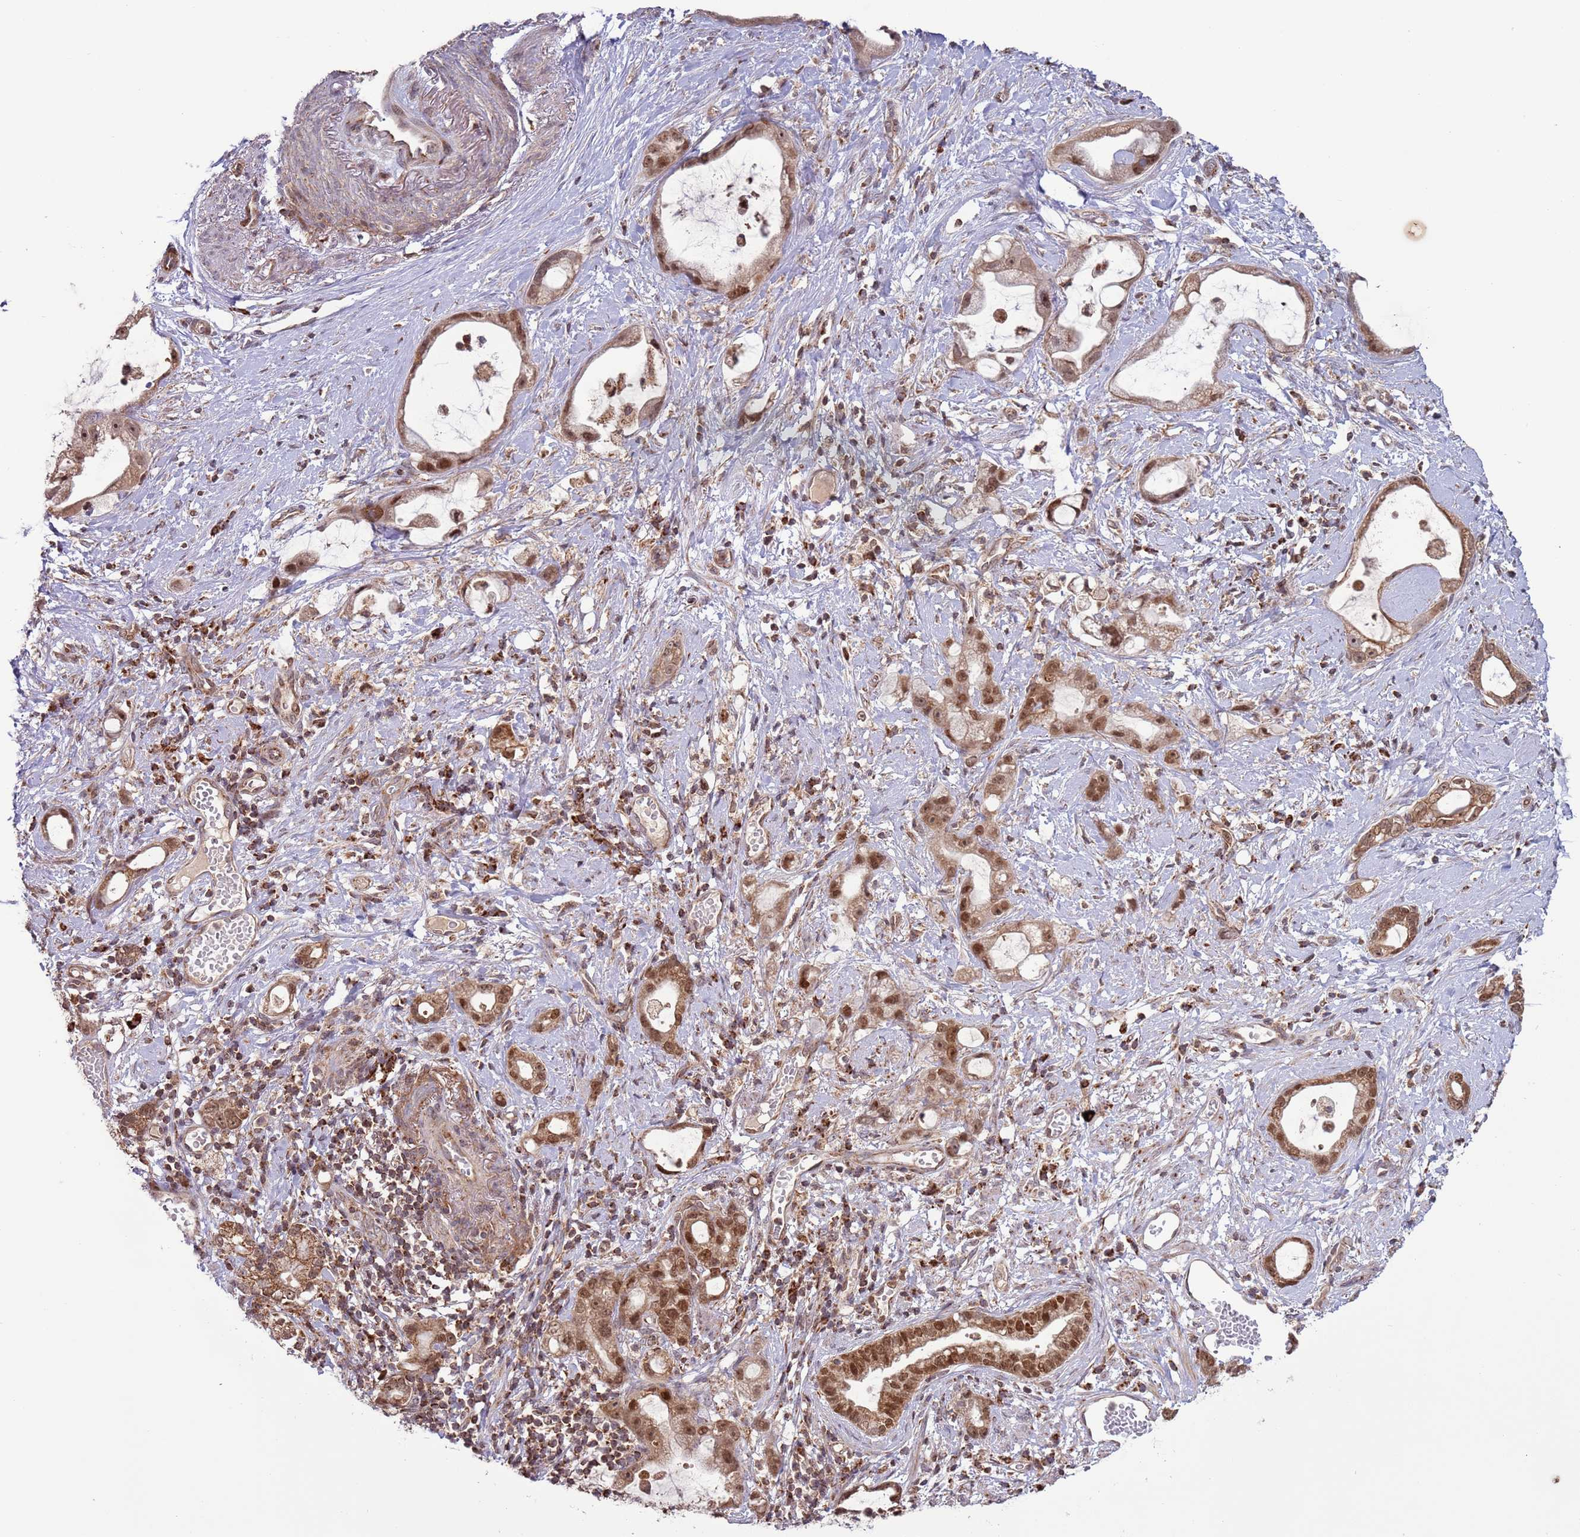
{"staining": {"intensity": "moderate", "quantity": ">75%", "location": "cytoplasmic/membranous,nuclear"}, "tissue": "stomach cancer", "cell_type": "Tumor cells", "image_type": "cancer", "snomed": [{"axis": "morphology", "description": "Adenocarcinoma, NOS"}, {"axis": "topography", "description": "Stomach"}], "caption": "This is an image of IHC staining of stomach adenocarcinoma, which shows moderate positivity in the cytoplasmic/membranous and nuclear of tumor cells.", "gene": "RCOR2", "patient": {"sex": "male", "age": 55}}